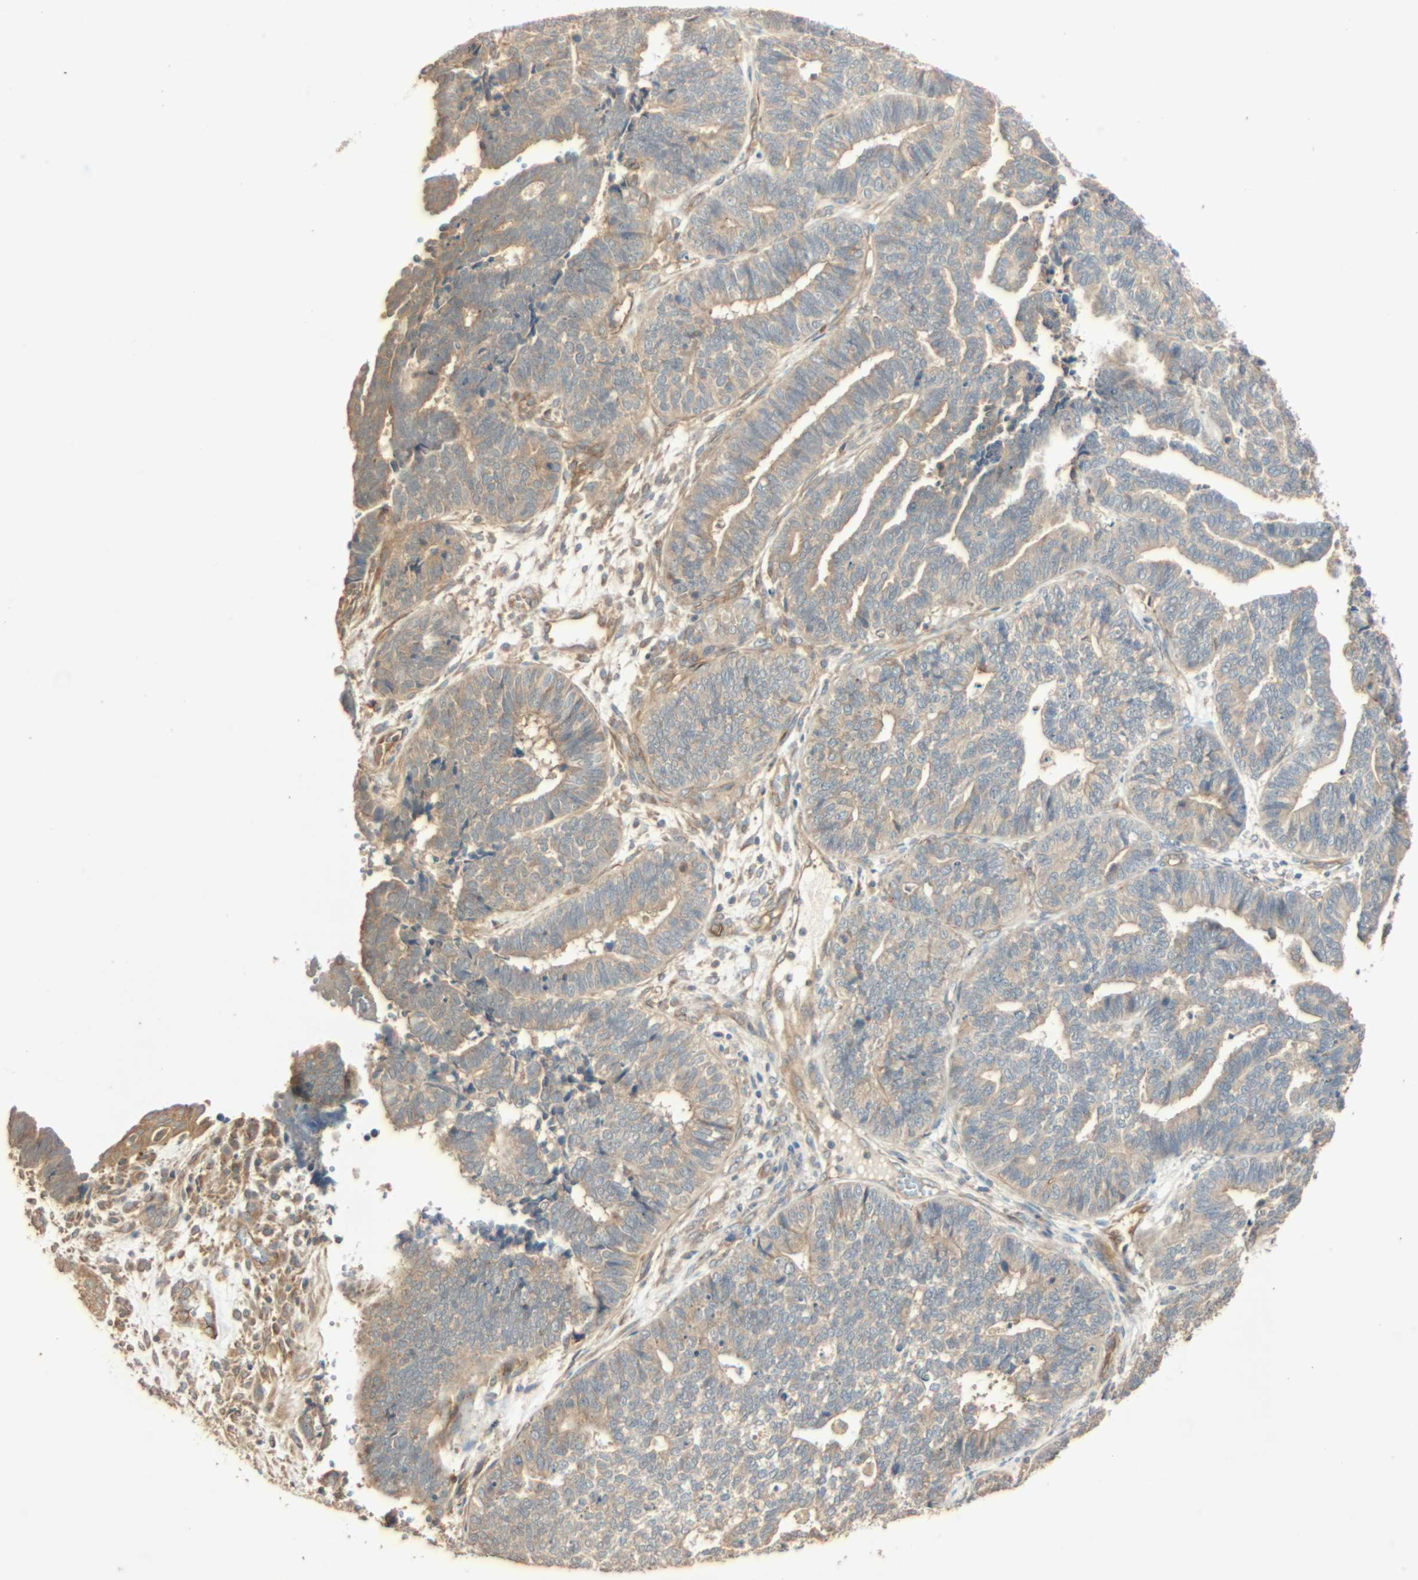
{"staining": {"intensity": "weak", "quantity": ">75%", "location": "cytoplasmic/membranous"}, "tissue": "endometrial cancer", "cell_type": "Tumor cells", "image_type": "cancer", "snomed": [{"axis": "morphology", "description": "Adenocarcinoma, NOS"}, {"axis": "topography", "description": "Endometrium"}], "caption": "Endometrial cancer (adenocarcinoma) tissue shows weak cytoplasmic/membranous expression in about >75% of tumor cells", "gene": "GALK1", "patient": {"sex": "female", "age": 70}}